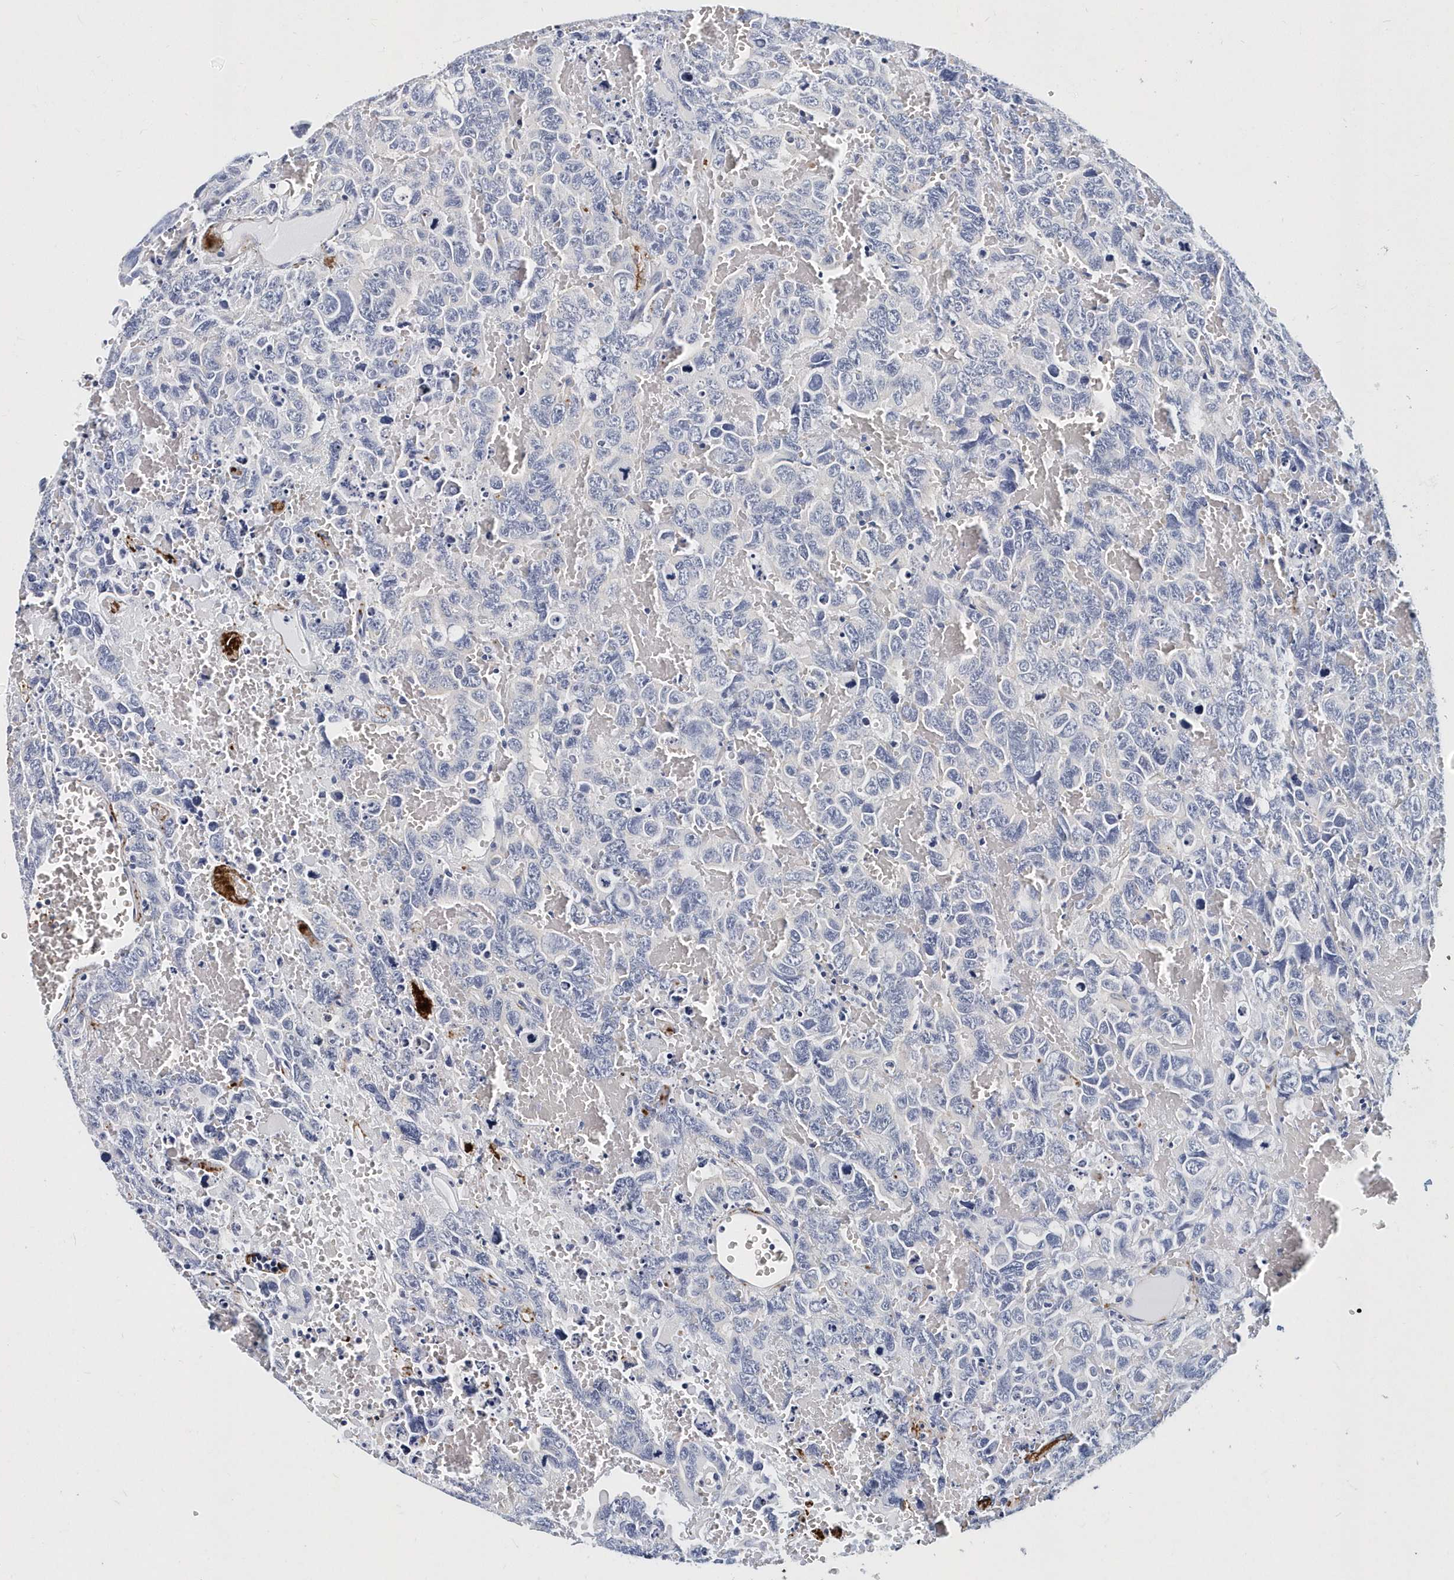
{"staining": {"intensity": "negative", "quantity": "none", "location": "none"}, "tissue": "testis cancer", "cell_type": "Tumor cells", "image_type": "cancer", "snomed": [{"axis": "morphology", "description": "Carcinoma, Embryonal, NOS"}, {"axis": "topography", "description": "Testis"}], "caption": "The immunohistochemistry (IHC) image has no significant positivity in tumor cells of testis cancer tissue.", "gene": "ITGA2B", "patient": {"sex": "male", "age": 45}}